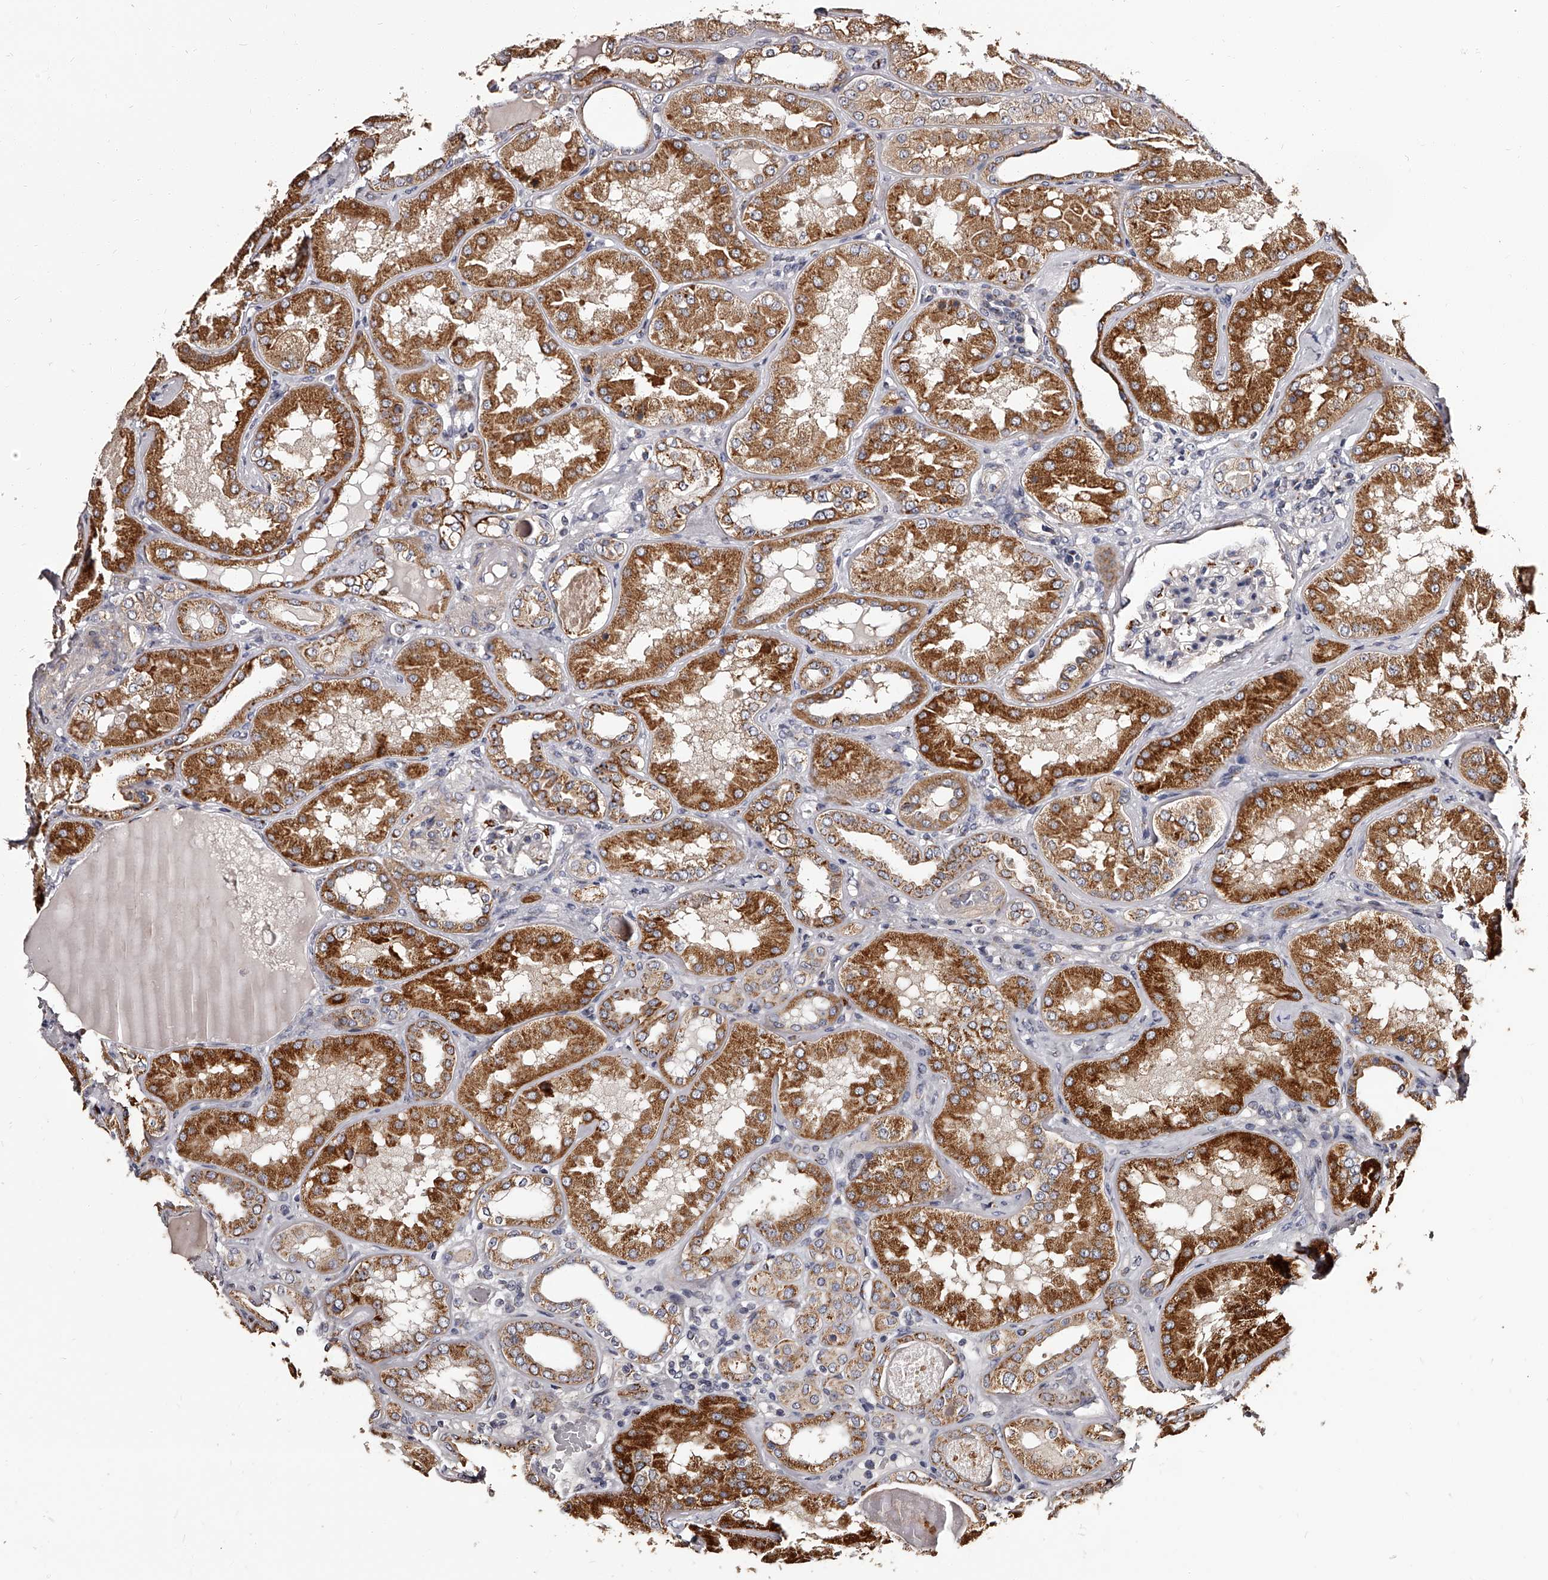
{"staining": {"intensity": "weak", "quantity": "<25%", "location": "cytoplasmic/membranous"}, "tissue": "kidney", "cell_type": "Cells in glomeruli", "image_type": "normal", "snomed": [{"axis": "morphology", "description": "Normal tissue, NOS"}, {"axis": "topography", "description": "Kidney"}], "caption": "Immunohistochemistry micrograph of unremarkable kidney stained for a protein (brown), which demonstrates no staining in cells in glomeruli. The staining was performed using DAB (3,3'-diaminobenzidine) to visualize the protein expression in brown, while the nuclei were stained in blue with hematoxylin (Magnification: 20x).", "gene": "RSC1A1", "patient": {"sex": "female", "age": 56}}